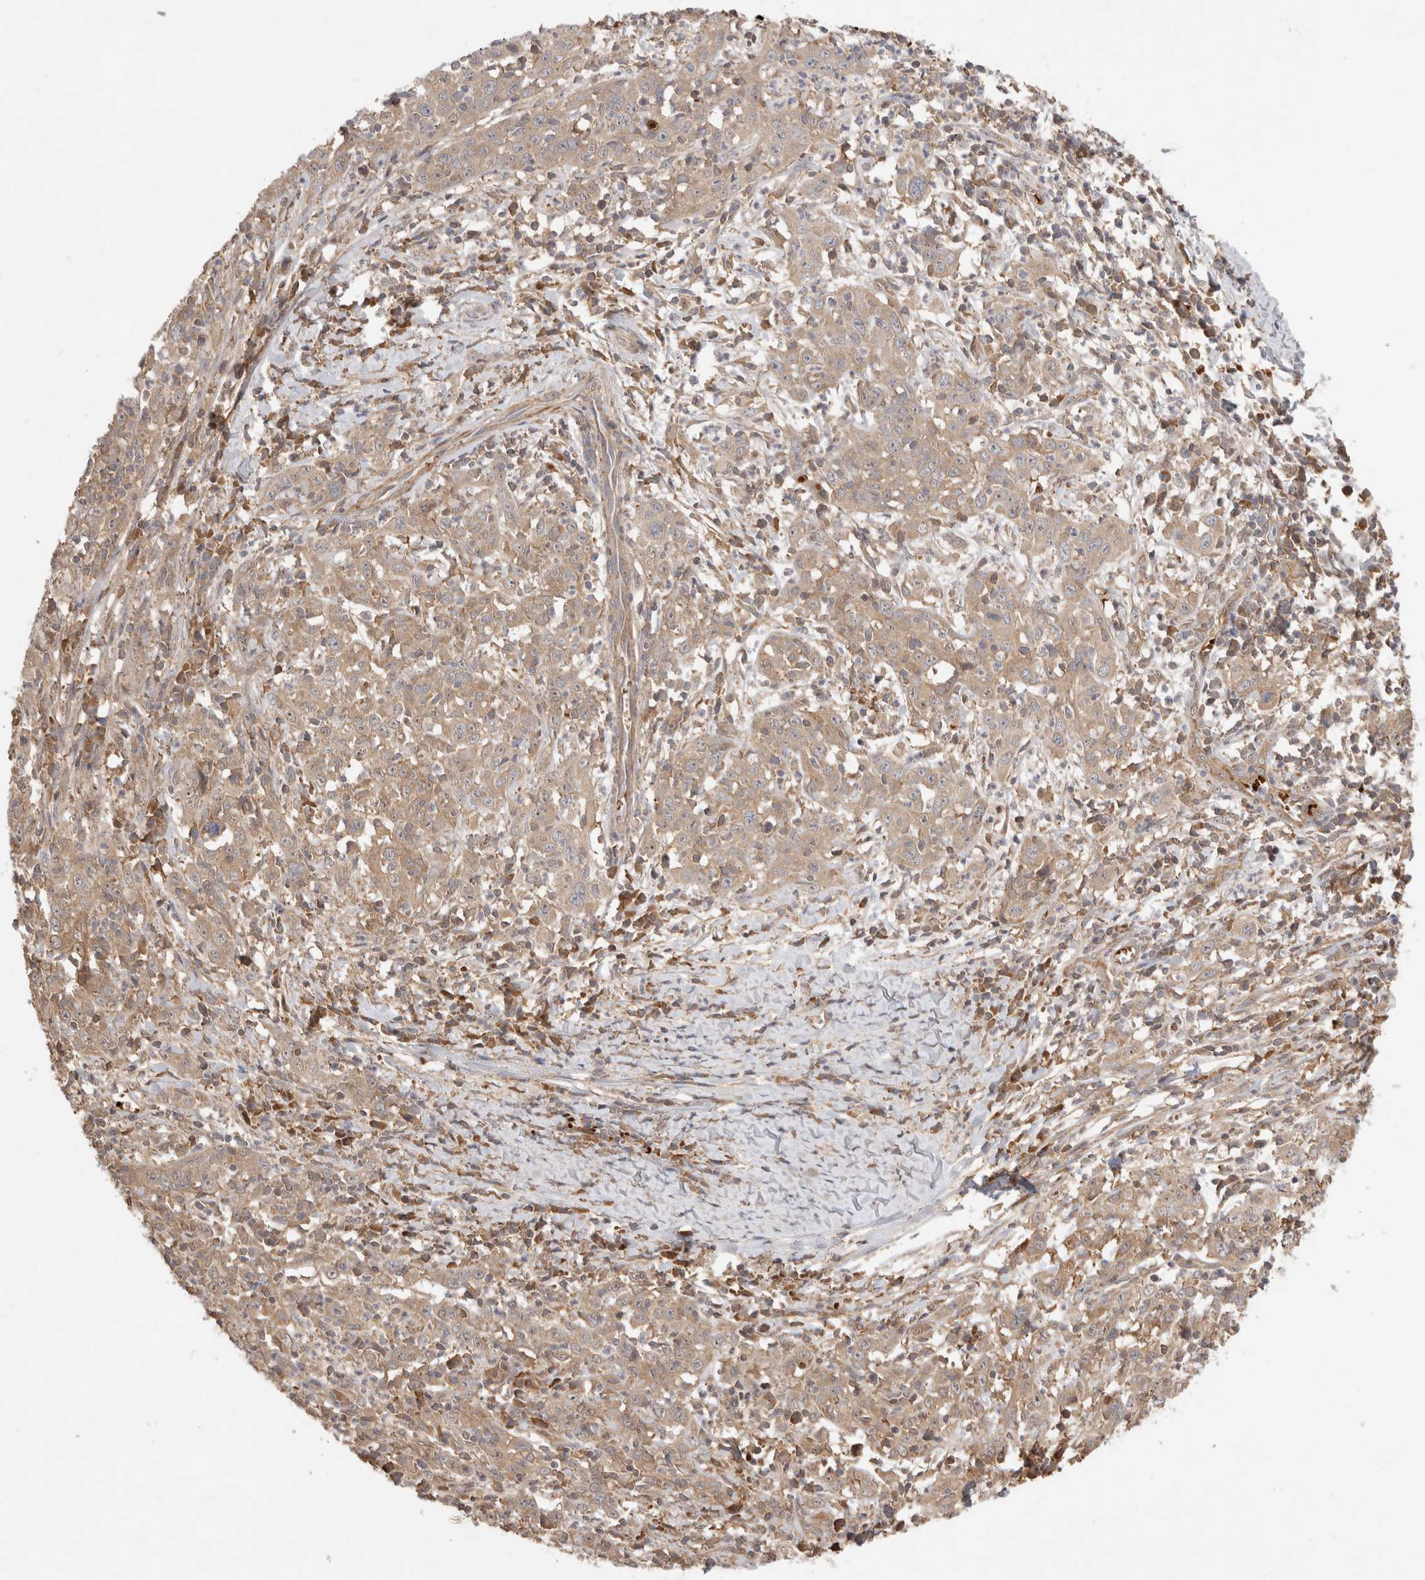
{"staining": {"intensity": "moderate", "quantity": ">75%", "location": "cytoplasmic/membranous"}, "tissue": "cervical cancer", "cell_type": "Tumor cells", "image_type": "cancer", "snomed": [{"axis": "morphology", "description": "Squamous cell carcinoma, NOS"}, {"axis": "topography", "description": "Cervix"}], "caption": "Tumor cells exhibit medium levels of moderate cytoplasmic/membranous staining in approximately >75% of cells in cervical cancer (squamous cell carcinoma).", "gene": "FAM221A", "patient": {"sex": "female", "age": 46}}